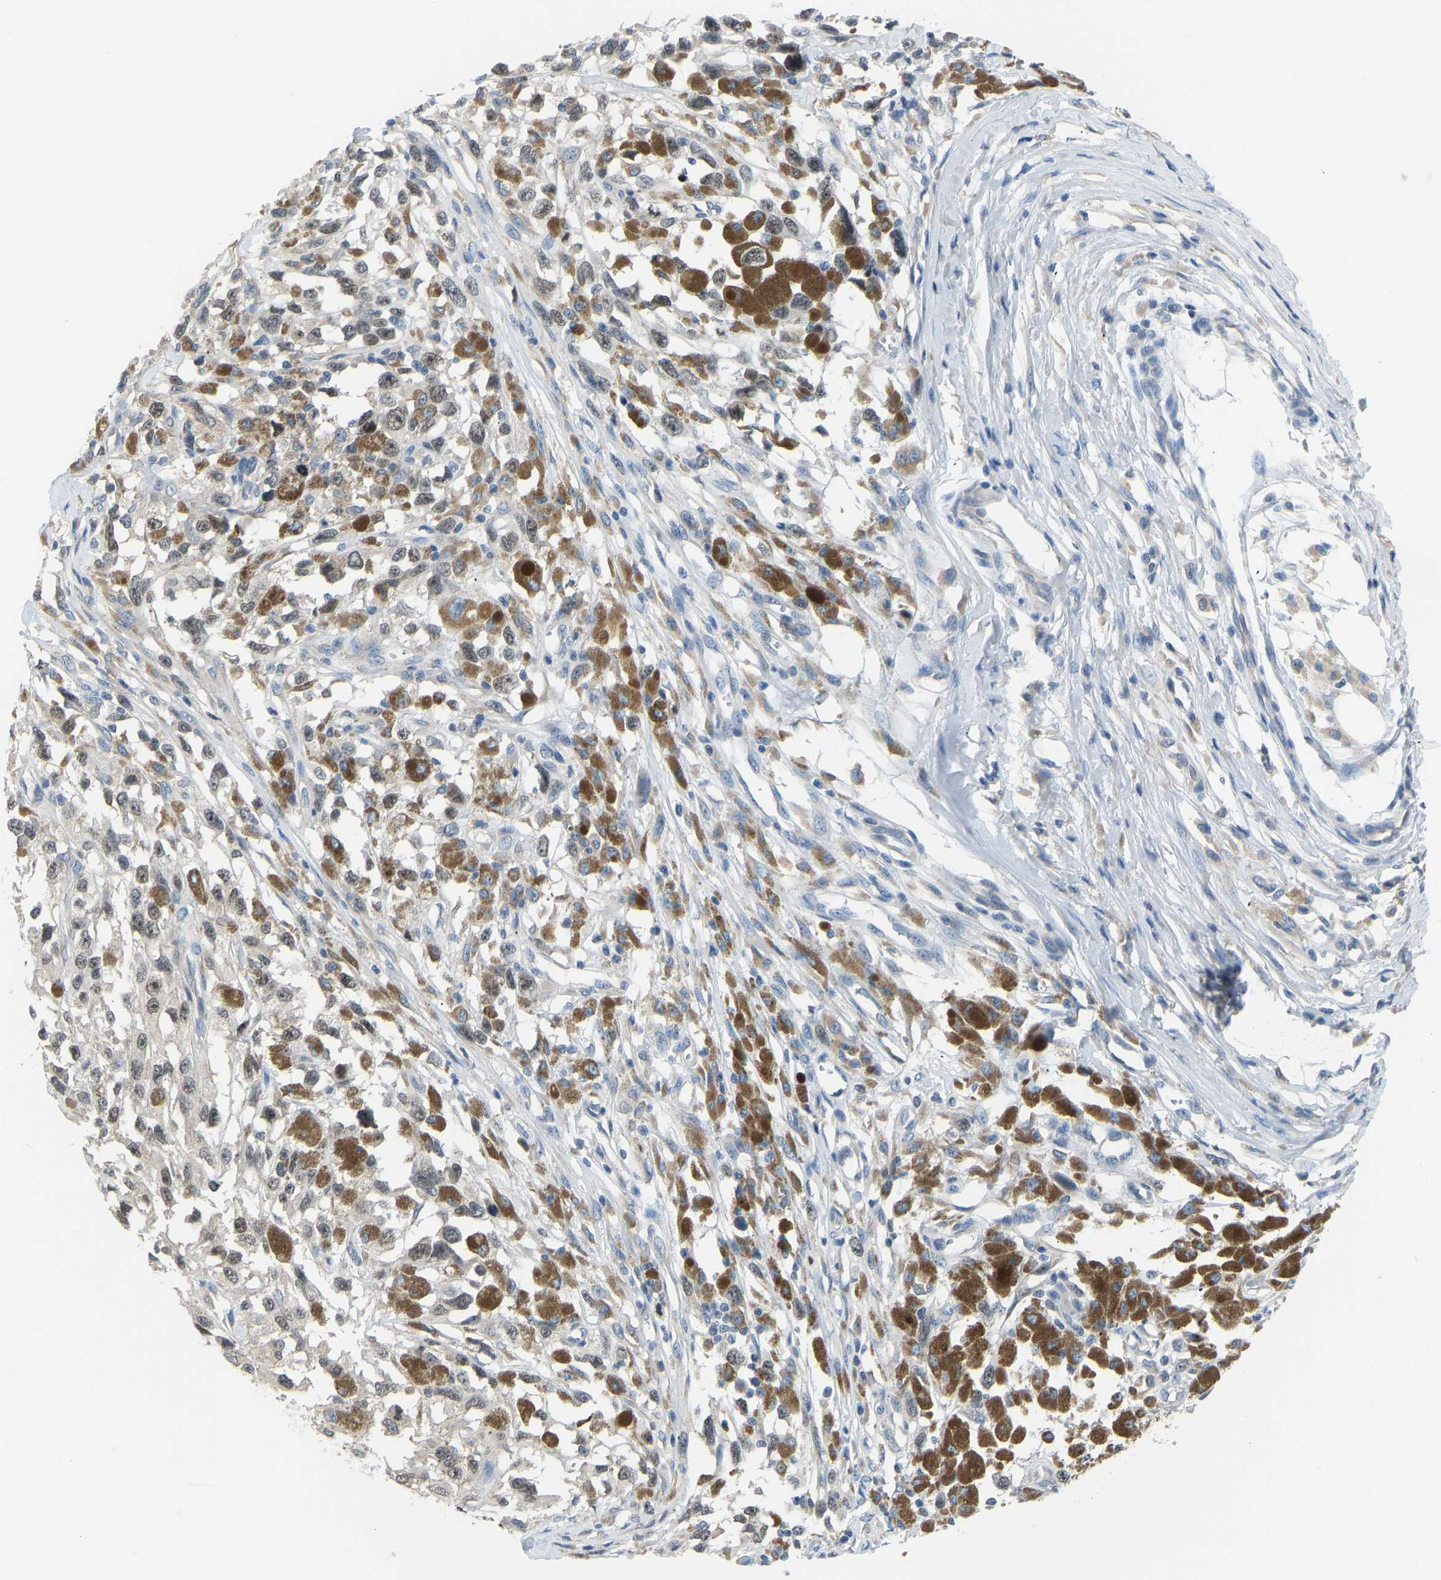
{"staining": {"intensity": "weak", "quantity": "25%-75%", "location": "nuclear"}, "tissue": "melanoma", "cell_type": "Tumor cells", "image_type": "cancer", "snomed": [{"axis": "morphology", "description": "Malignant melanoma, Metastatic site"}, {"axis": "topography", "description": "Lymph node"}], "caption": "A high-resolution micrograph shows immunohistochemistry (IHC) staining of melanoma, which demonstrates weak nuclear positivity in about 25%-75% of tumor cells. (DAB (3,3'-diaminobenzidine) IHC, brown staining for protein, blue staining for nuclei).", "gene": "VRK1", "patient": {"sex": "male", "age": 59}}